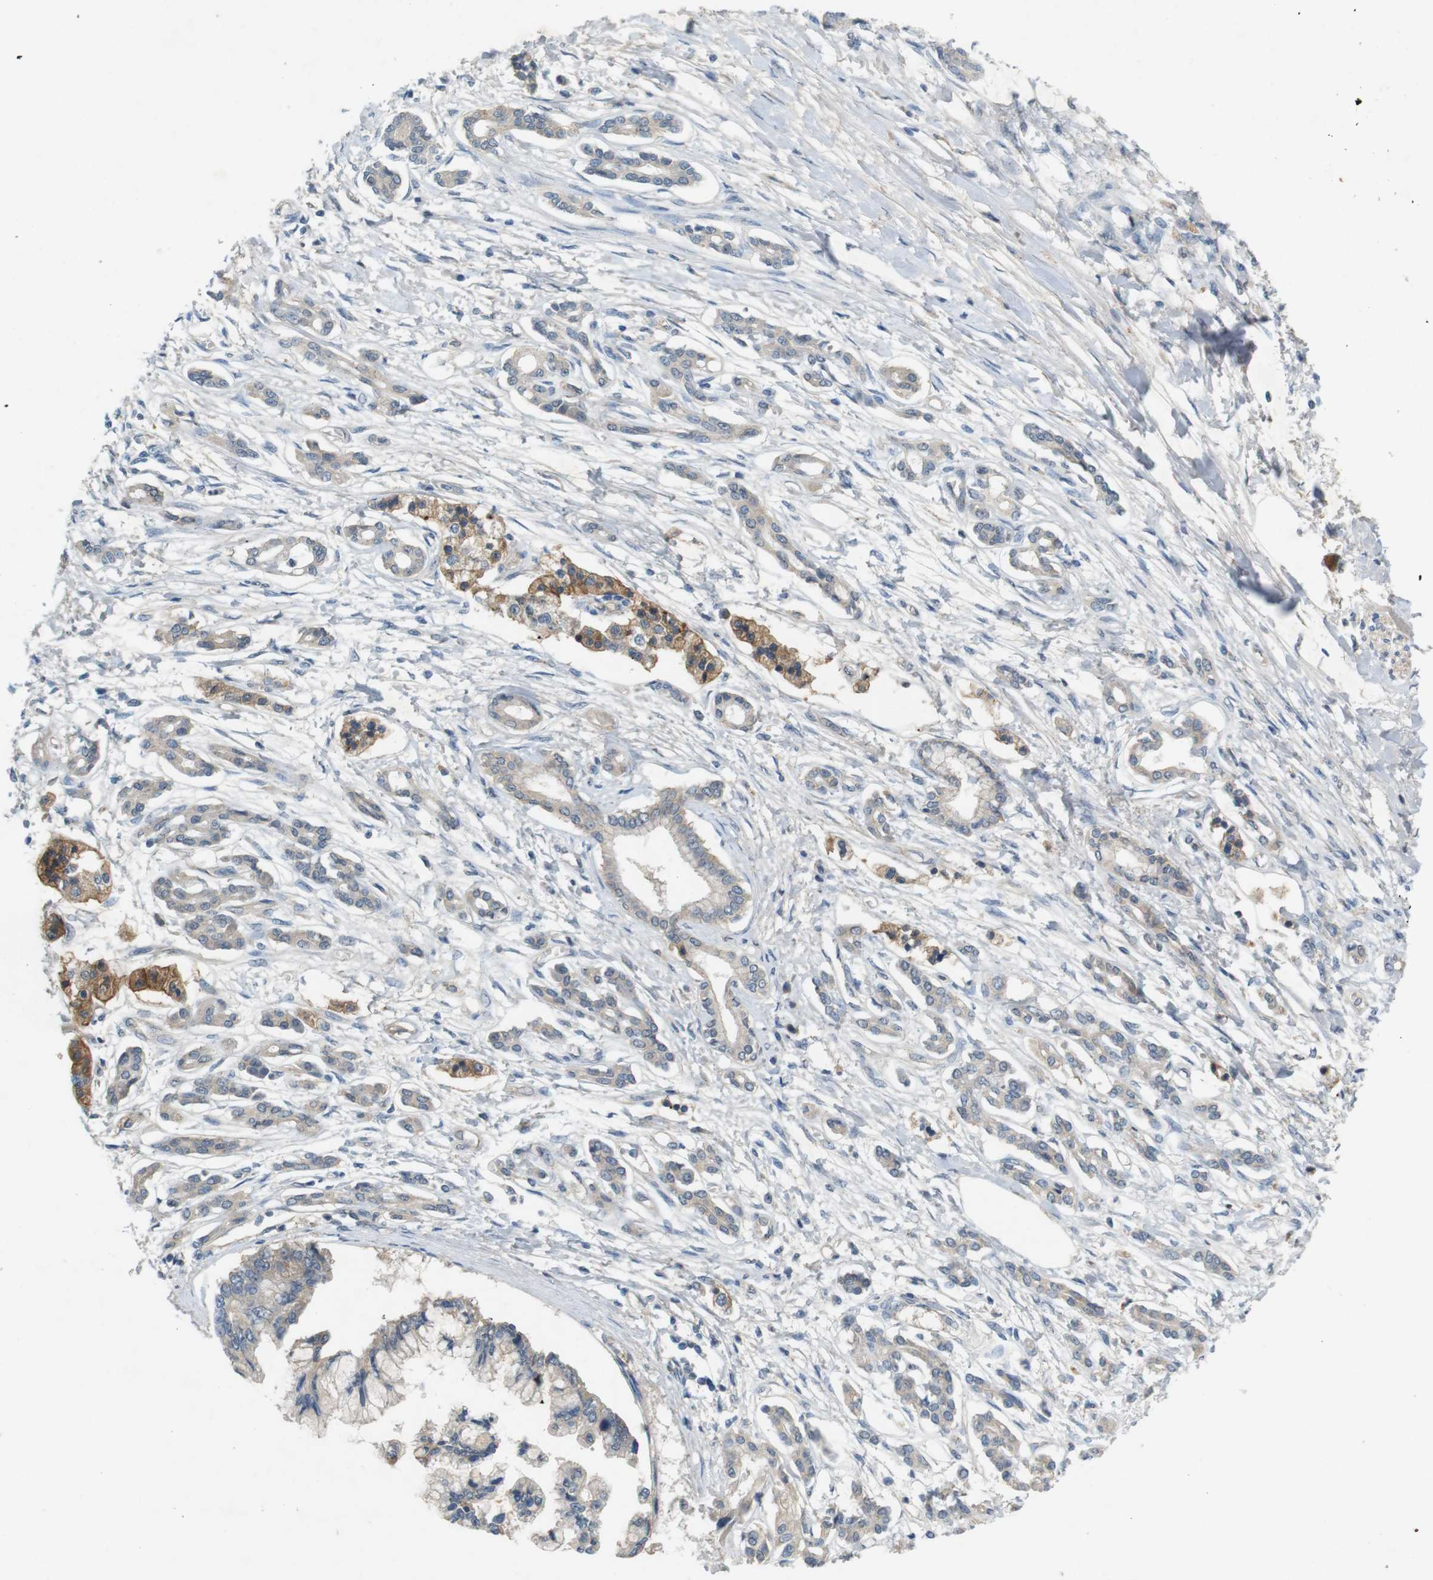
{"staining": {"intensity": "moderate", "quantity": "<25%", "location": "cytoplasmic/membranous"}, "tissue": "pancreatic cancer", "cell_type": "Tumor cells", "image_type": "cancer", "snomed": [{"axis": "morphology", "description": "Adenocarcinoma, NOS"}, {"axis": "topography", "description": "Pancreas"}], "caption": "An IHC histopathology image of neoplastic tissue is shown. Protein staining in brown highlights moderate cytoplasmic/membranous positivity in pancreatic adenocarcinoma within tumor cells. The staining was performed using DAB, with brown indicating positive protein expression. Nuclei are stained blue with hematoxylin.", "gene": "PVR", "patient": {"sex": "male", "age": 56}}